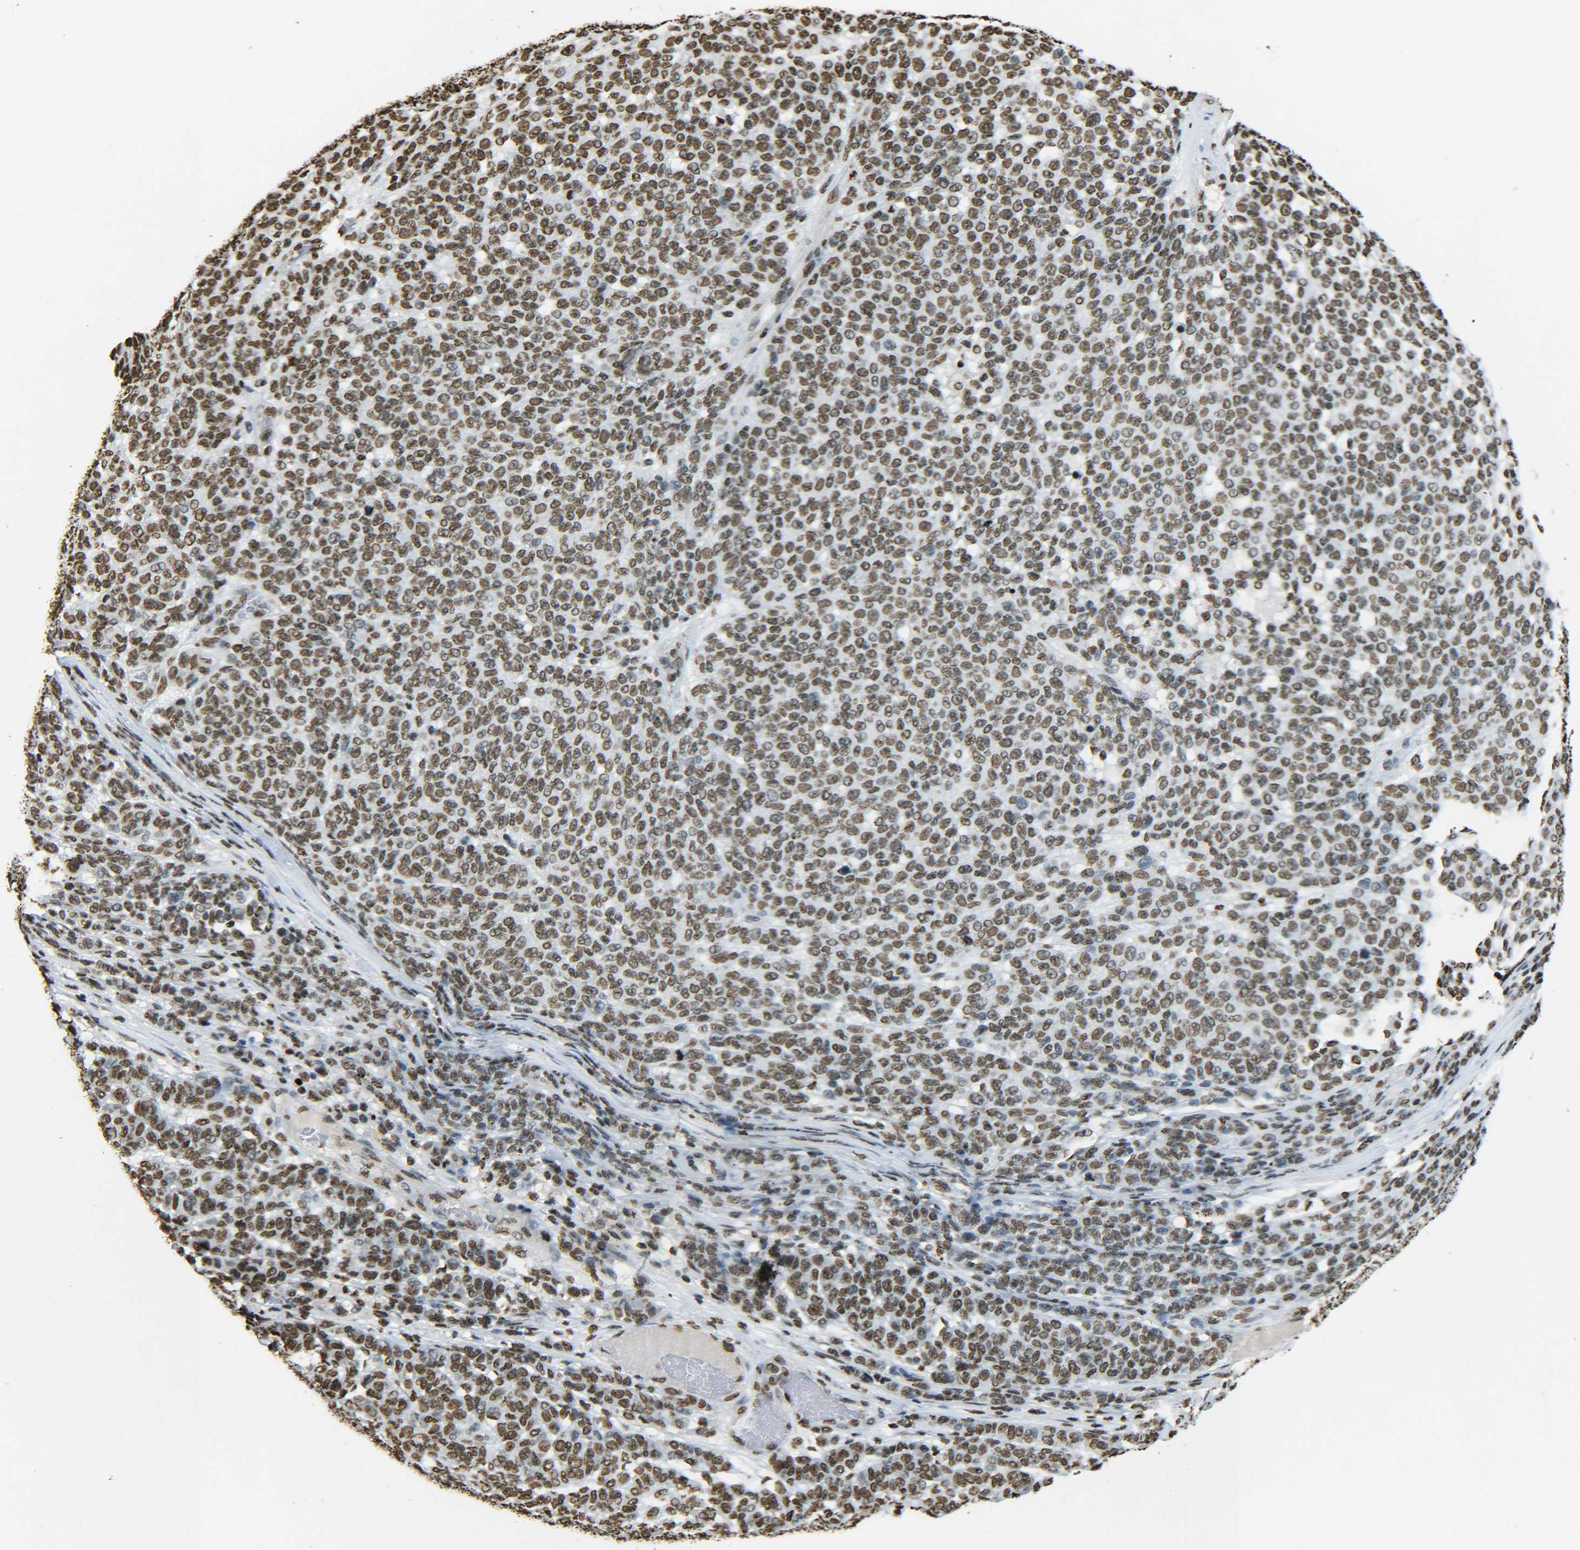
{"staining": {"intensity": "moderate", "quantity": ">75%", "location": "nuclear"}, "tissue": "melanoma", "cell_type": "Tumor cells", "image_type": "cancer", "snomed": [{"axis": "morphology", "description": "Malignant melanoma, NOS"}, {"axis": "topography", "description": "Skin"}], "caption": "Protein staining reveals moderate nuclear positivity in about >75% of tumor cells in melanoma.", "gene": "H4C16", "patient": {"sex": "male", "age": 59}}